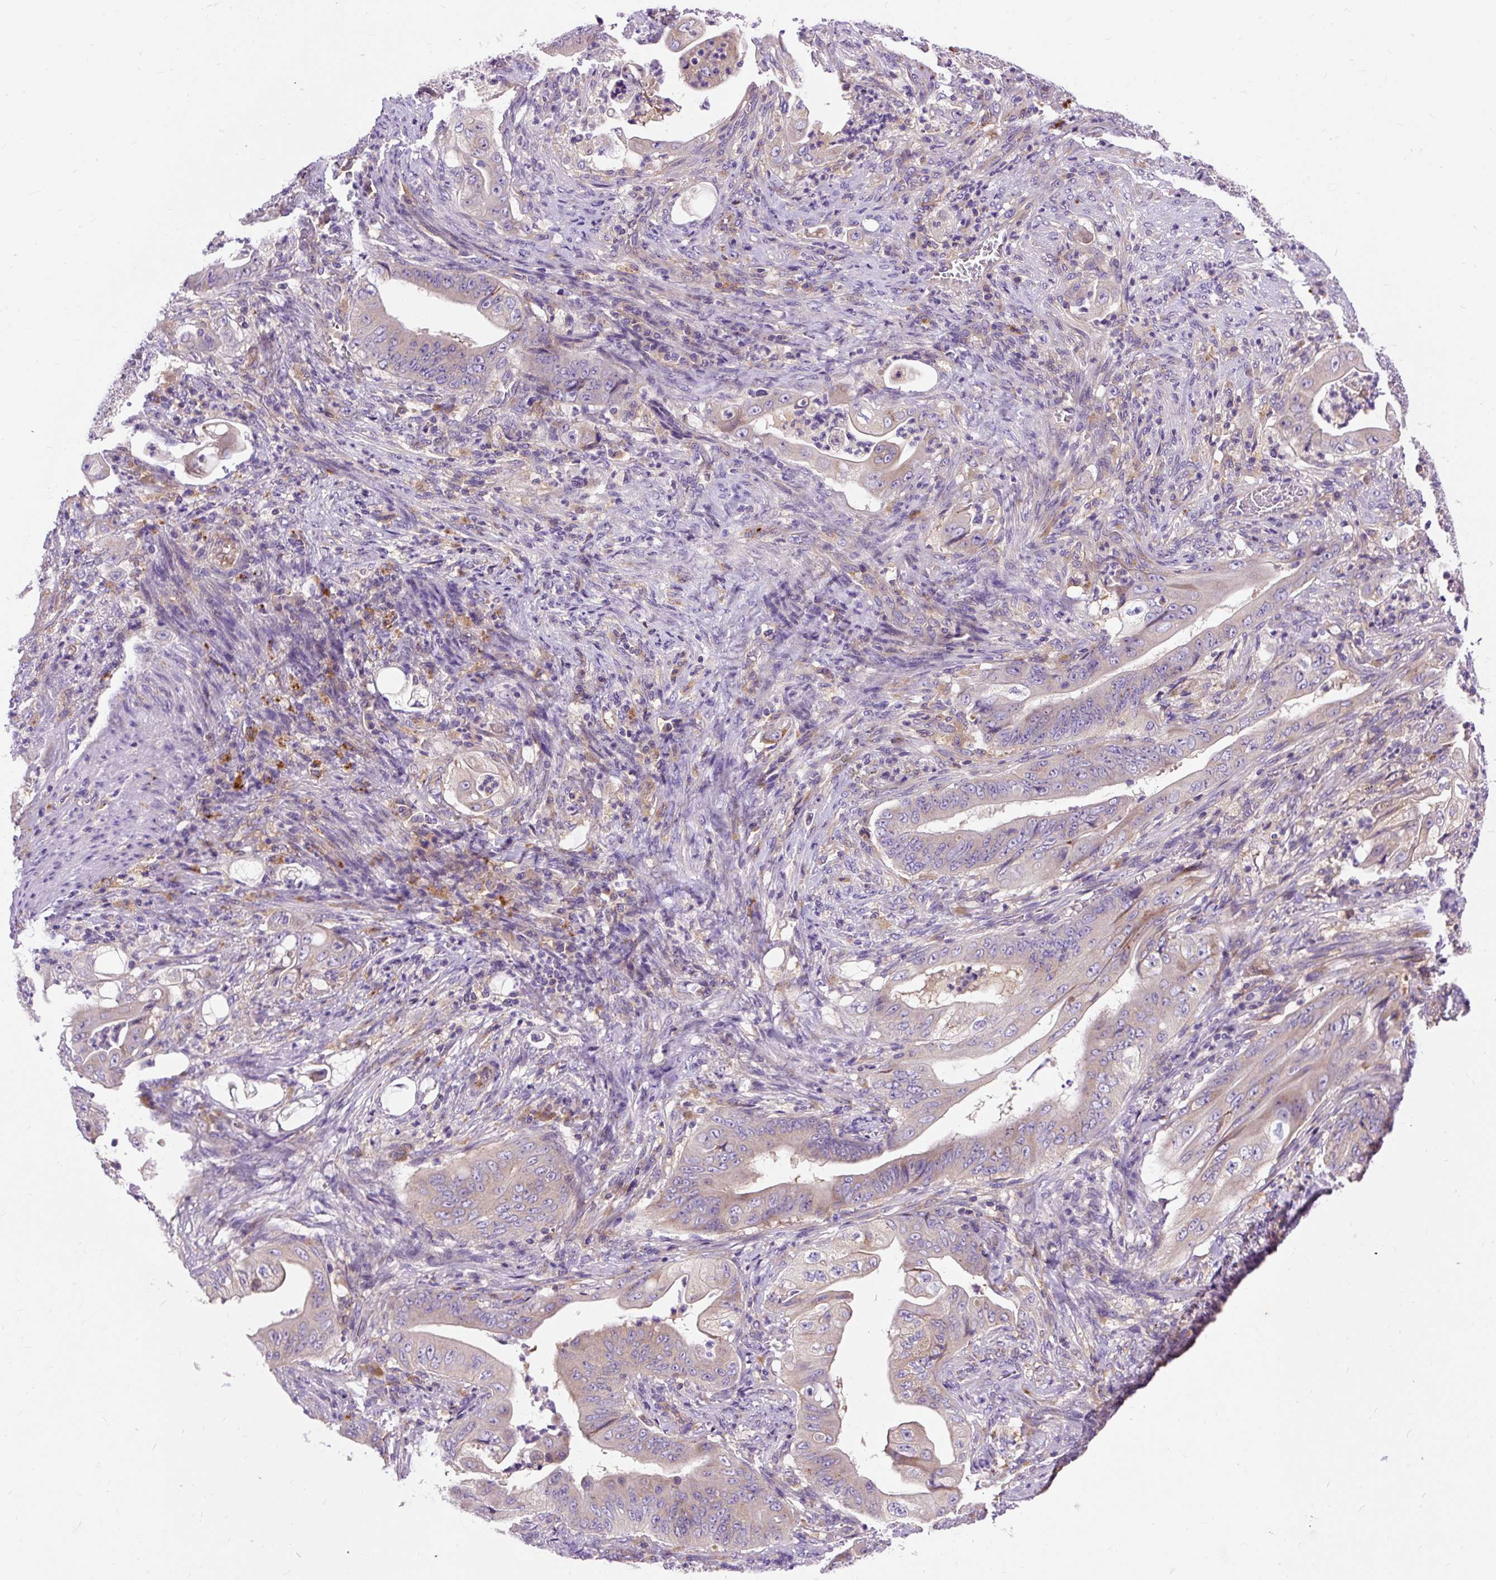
{"staining": {"intensity": "negative", "quantity": "none", "location": "none"}, "tissue": "stomach cancer", "cell_type": "Tumor cells", "image_type": "cancer", "snomed": [{"axis": "morphology", "description": "Adenocarcinoma, NOS"}, {"axis": "topography", "description": "Stomach"}], "caption": "Stomach cancer stained for a protein using immunohistochemistry demonstrates no positivity tumor cells.", "gene": "OR4K15", "patient": {"sex": "female", "age": 73}}